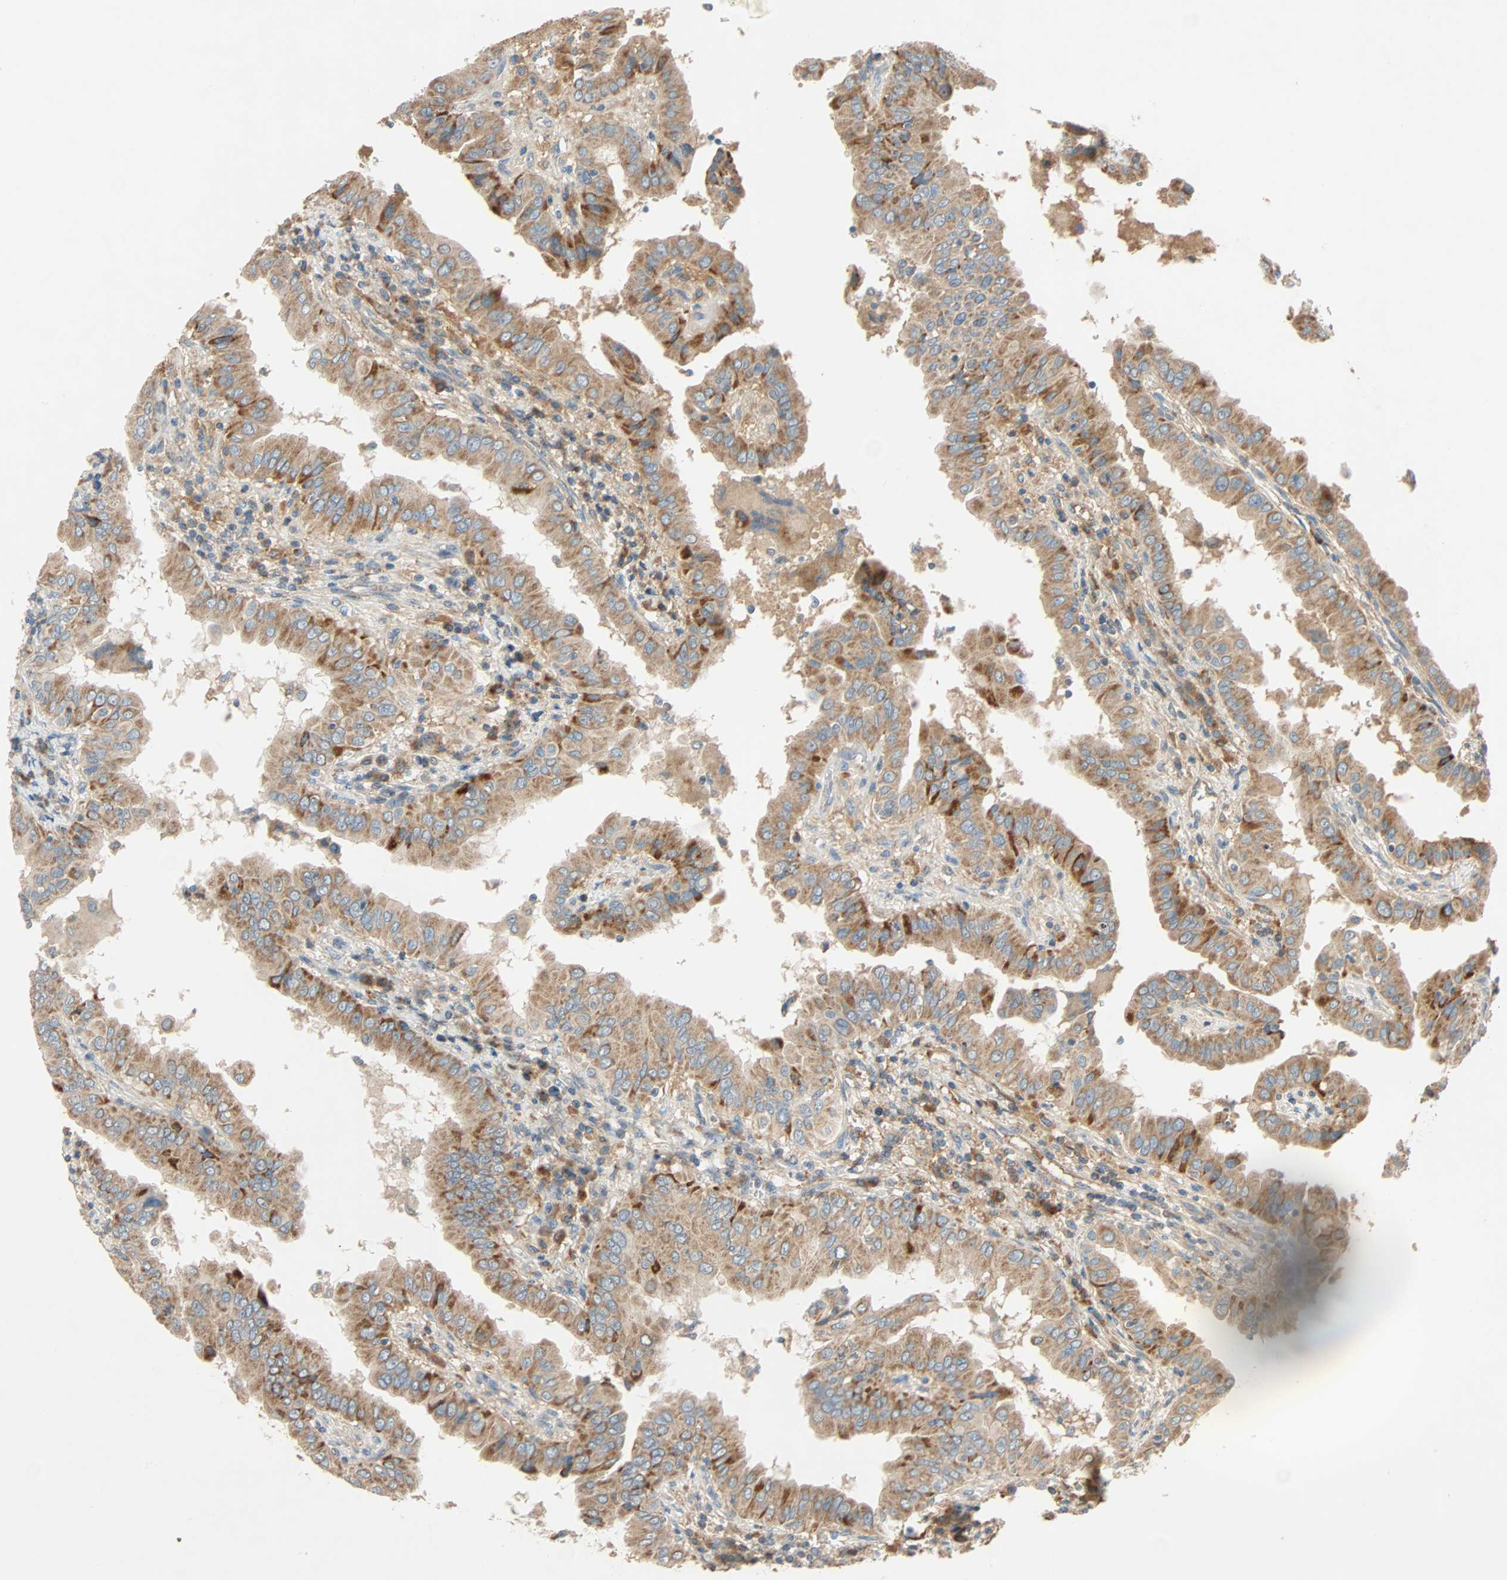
{"staining": {"intensity": "moderate", "quantity": ">75%", "location": "cytoplasmic/membranous"}, "tissue": "thyroid cancer", "cell_type": "Tumor cells", "image_type": "cancer", "snomed": [{"axis": "morphology", "description": "Papillary adenocarcinoma, NOS"}, {"axis": "topography", "description": "Thyroid gland"}], "caption": "Tumor cells demonstrate medium levels of moderate cytoplasmic/membranous staining in approximately >75% of cells in human thyroid papillary adenocarcinoma.", "gene": "XYLT1", "patient": {"sex": "male", "age": 33}}